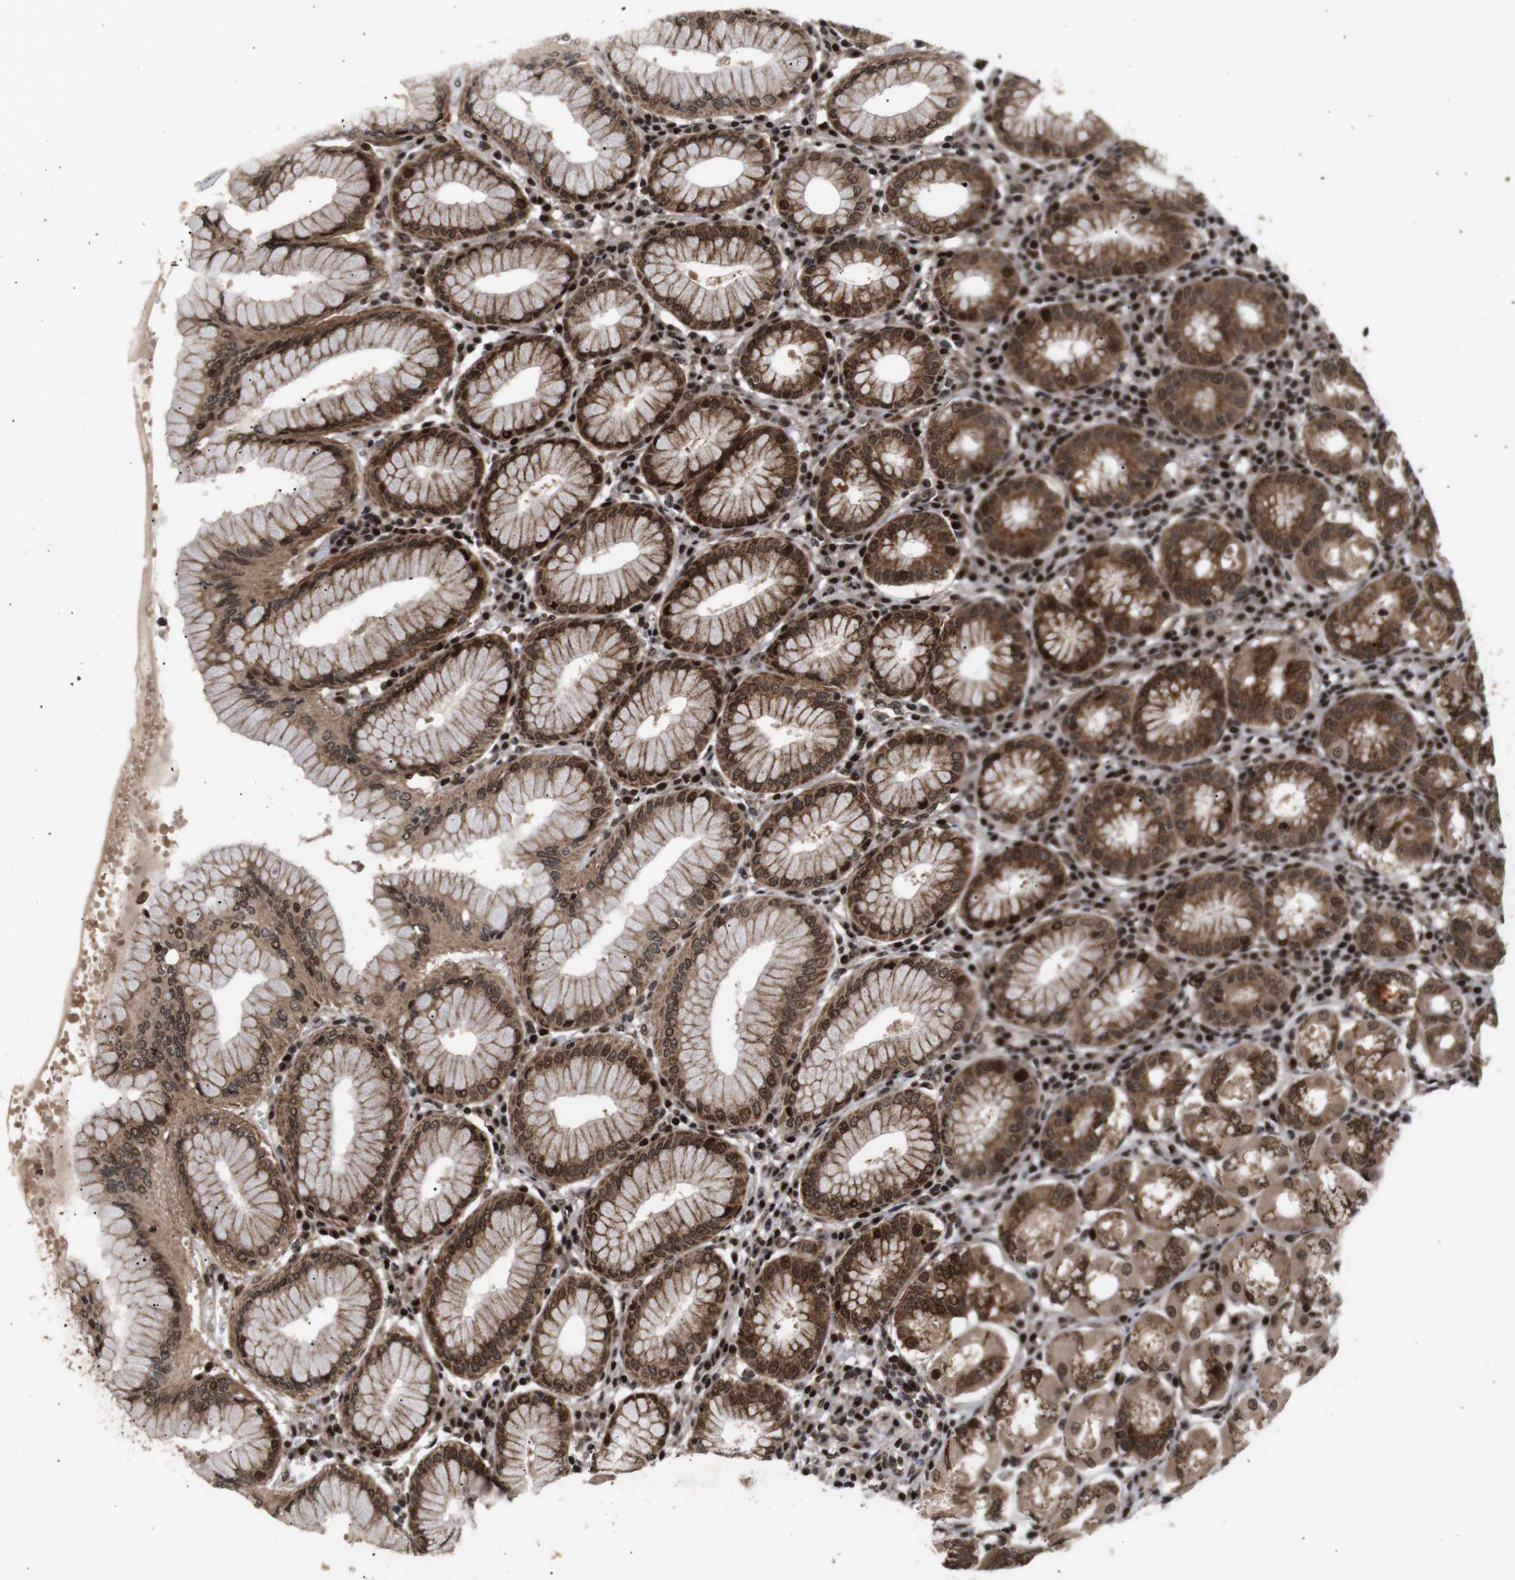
{"staining": {"intensity": "strong", "quantity": ">75%", "location": "cytoplasmic/membranous,nuclear"}, "tissue": "stomach", "cell_type": "Glandular cells", "image_type": "normal", "snomed": [{"axis": "morphology", "description": "Normal tissue, NOS"}, {"axis": "topography", "description": "Stomach"}, {"axis": "topography", "description": "Stomach, lower"}], "caption": "IHC image of benign stomach stained for a protein (brown), which exhibits high levels of strong cytoplasmic/membranous,nuclear expression in approximately >75% of glandular cells.", "gene": "KIF23", "patient": {"sex": "female", "age": 56}}